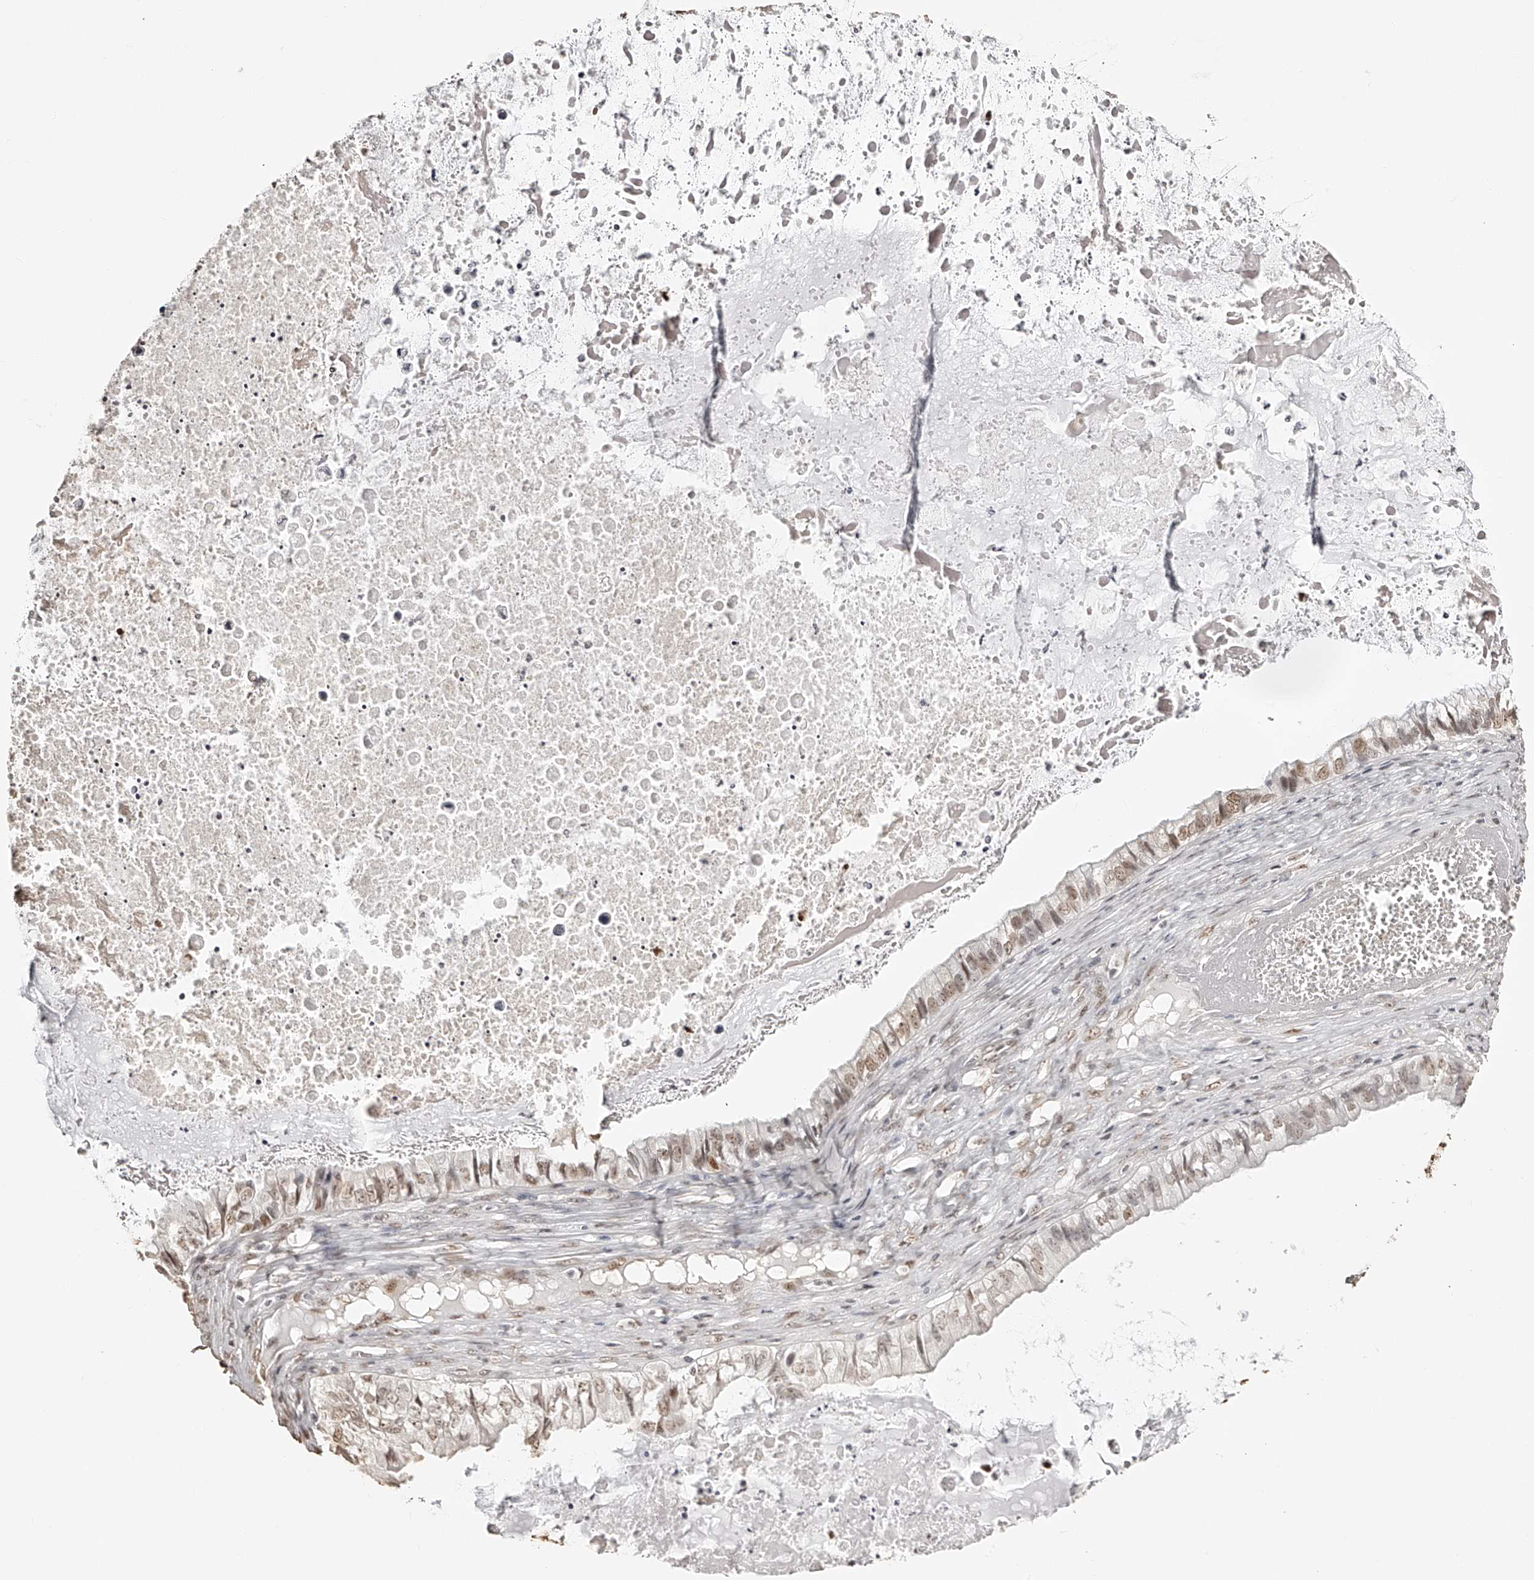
{"staining": {"intensity": "moderate", "quantity": "25%-75%", "location": "nuclear"}, "tissue": "ovarian cancer", "cell_type": "Tumor cells", "image_type": "cancer", "snomed": [{"axis": "morphology", "description": "Cystadenocarcinoma, mucinous, NOS"}, {"axis": "topography", "description": "Ovary"}], "caption": "Ovarian mucinous cystadenocarcinoma tissue displays moderate nuclear expression in about 25%-75% of tumor cells, visualized by immunohistochemistry.", "gene": "ZNF503", "patient": {"sex": "female", "age": 80}}